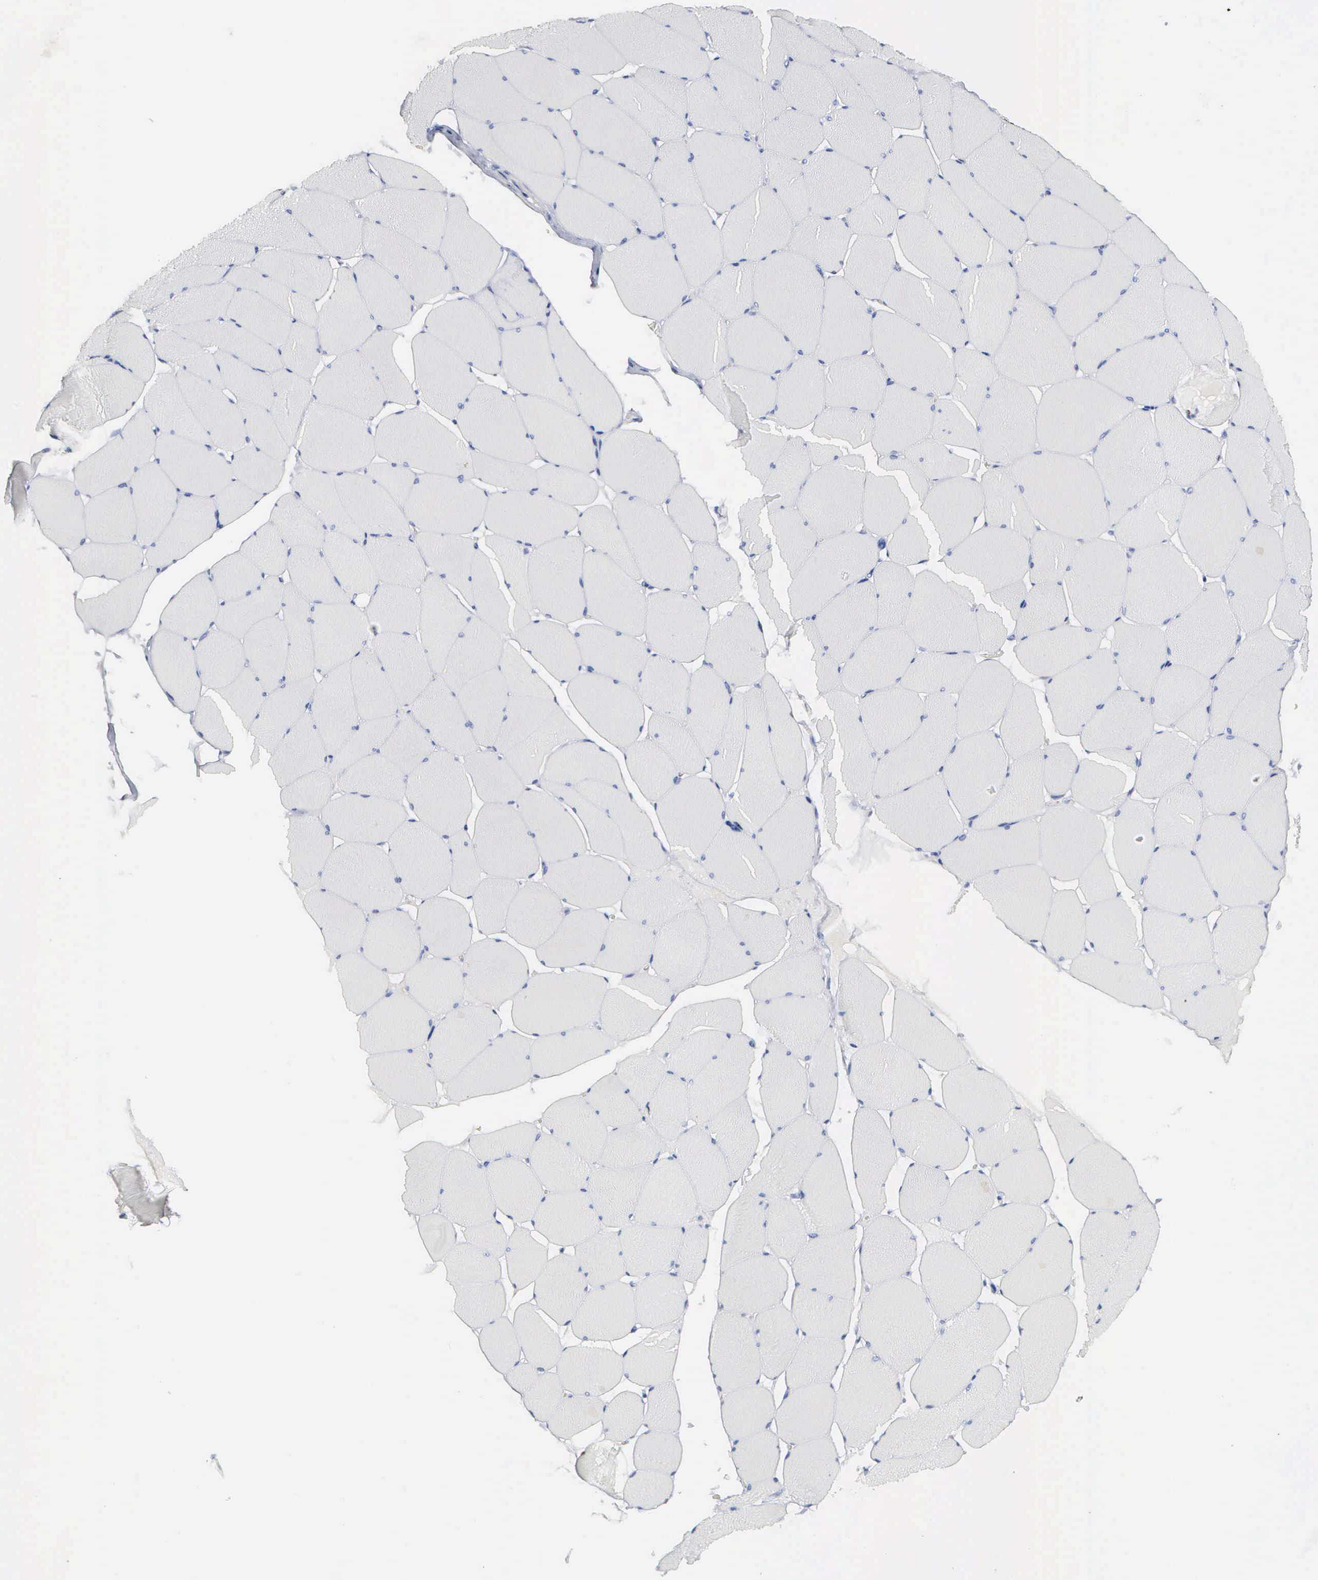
{"staining": {"intensity": "negative", "quantity": "none", "location": "none"}, "tissue": "skeletal muscle", "cell_type": "Myocytes", "image_type": "normal", "snomed": [{"axis": "morphology", "description": "Normal tissue, NOS"}, {"axis": "topography", "description": "Skeletal muscle"}, {"axis": "topography", "description": "Salivary gland"}], "caption": "A photomicrograph of human skeletal muscle is negative for staining in myocytes. Brightfield microscopy of IHC stained with DAB (brown) and hematoxylin (blue), captured at high magnification.", "gene": "ASPHD2", "patient": {"sex": "male", "age": 62}}